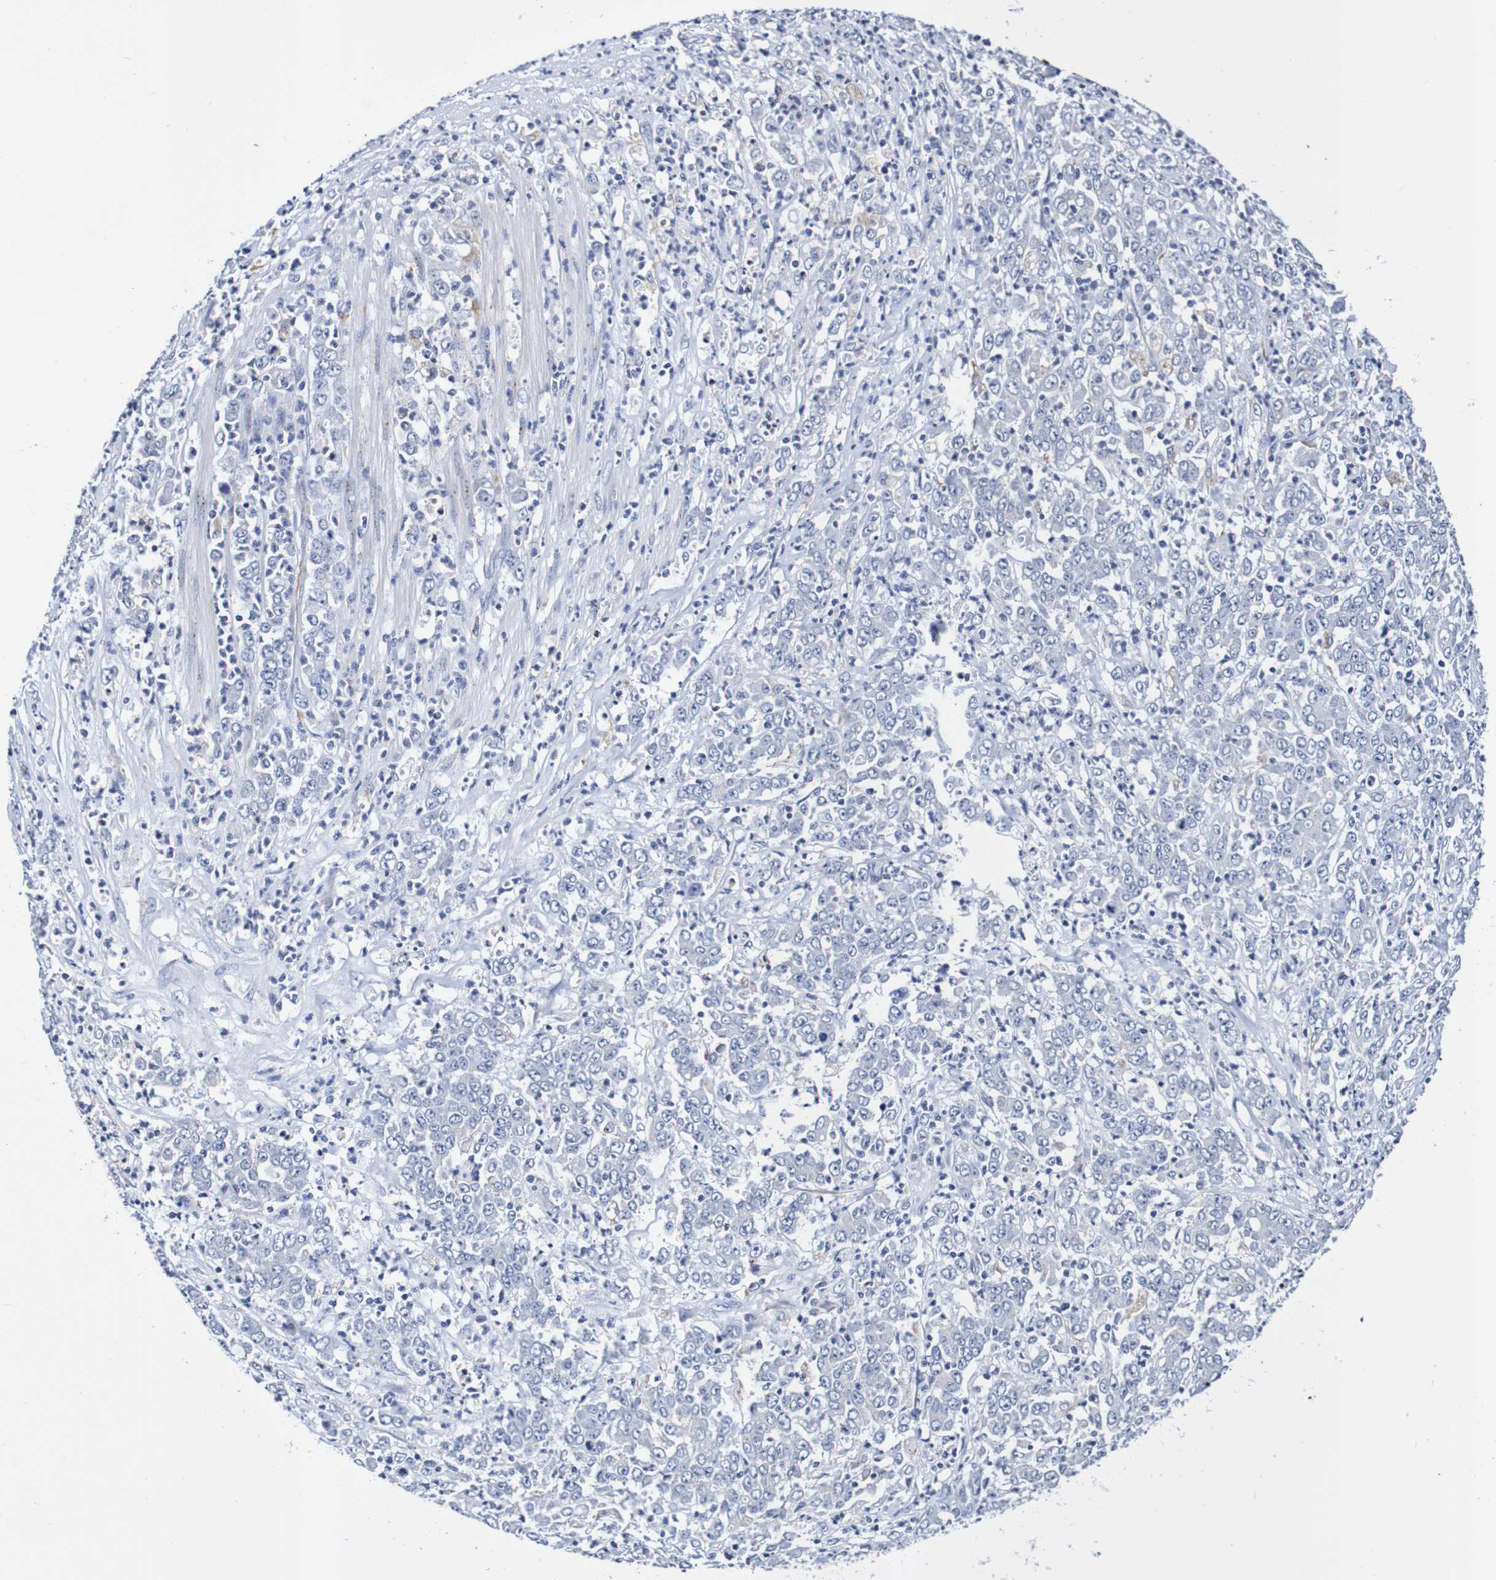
{"staining": {"intensity": "negative", "quantity": "none", "location": "none"}, "tissue": "stomach cancer", "cell_type": "Tumor cells", "image_type": "cancer", "snomed": [{"axis": "morphology", "description": "Adenocarcinoma, NOS"}, {"axis": "topography", "description": "Stomach, lower"}], "caption": "DAB immunohistochemical staining of adenocarcinoma (stomach) shows no significant positivity in tumor cells.", "gene": "SEZ6", "patient": {"sex": "female", "age": 71}}